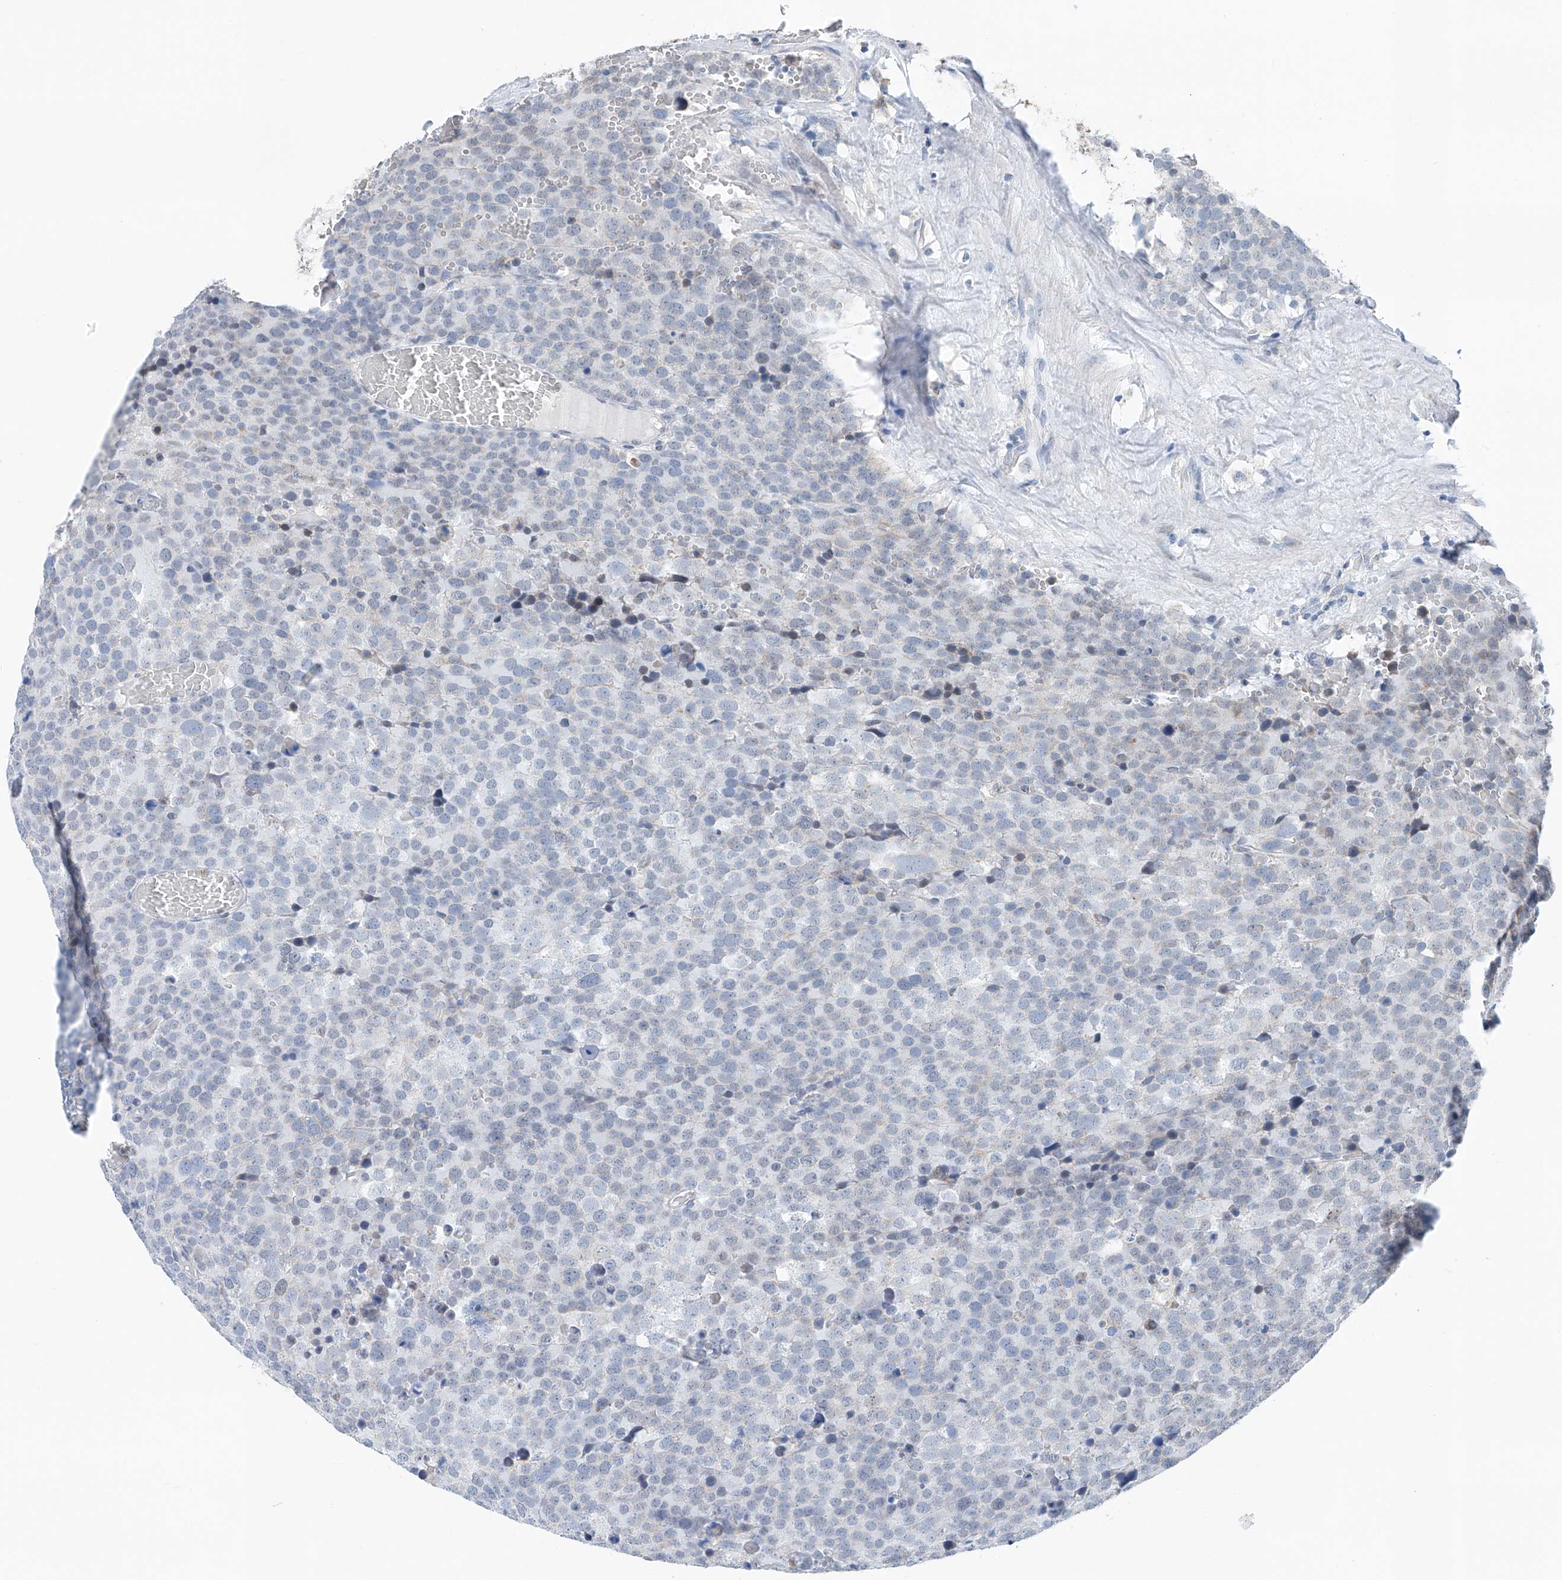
{"staining": {"intensity": "negative", "quantity": "none", "location": "none"}, "tissue": "testis cancer", "cell_type": "Tumor cells", "image_type": "cancer", "snomed": [{"axis": "morphology", "description": "Seminoma, NOS"}, {"axis": "topography", "description": "Testis"}], "caption": "A high-resolution photomicrograph shows IHC staining of testis seminoma, which displays no significant expression in tumor cells.", "gene": "KLF15", "patient": {"sex": "male", "age": 71}}